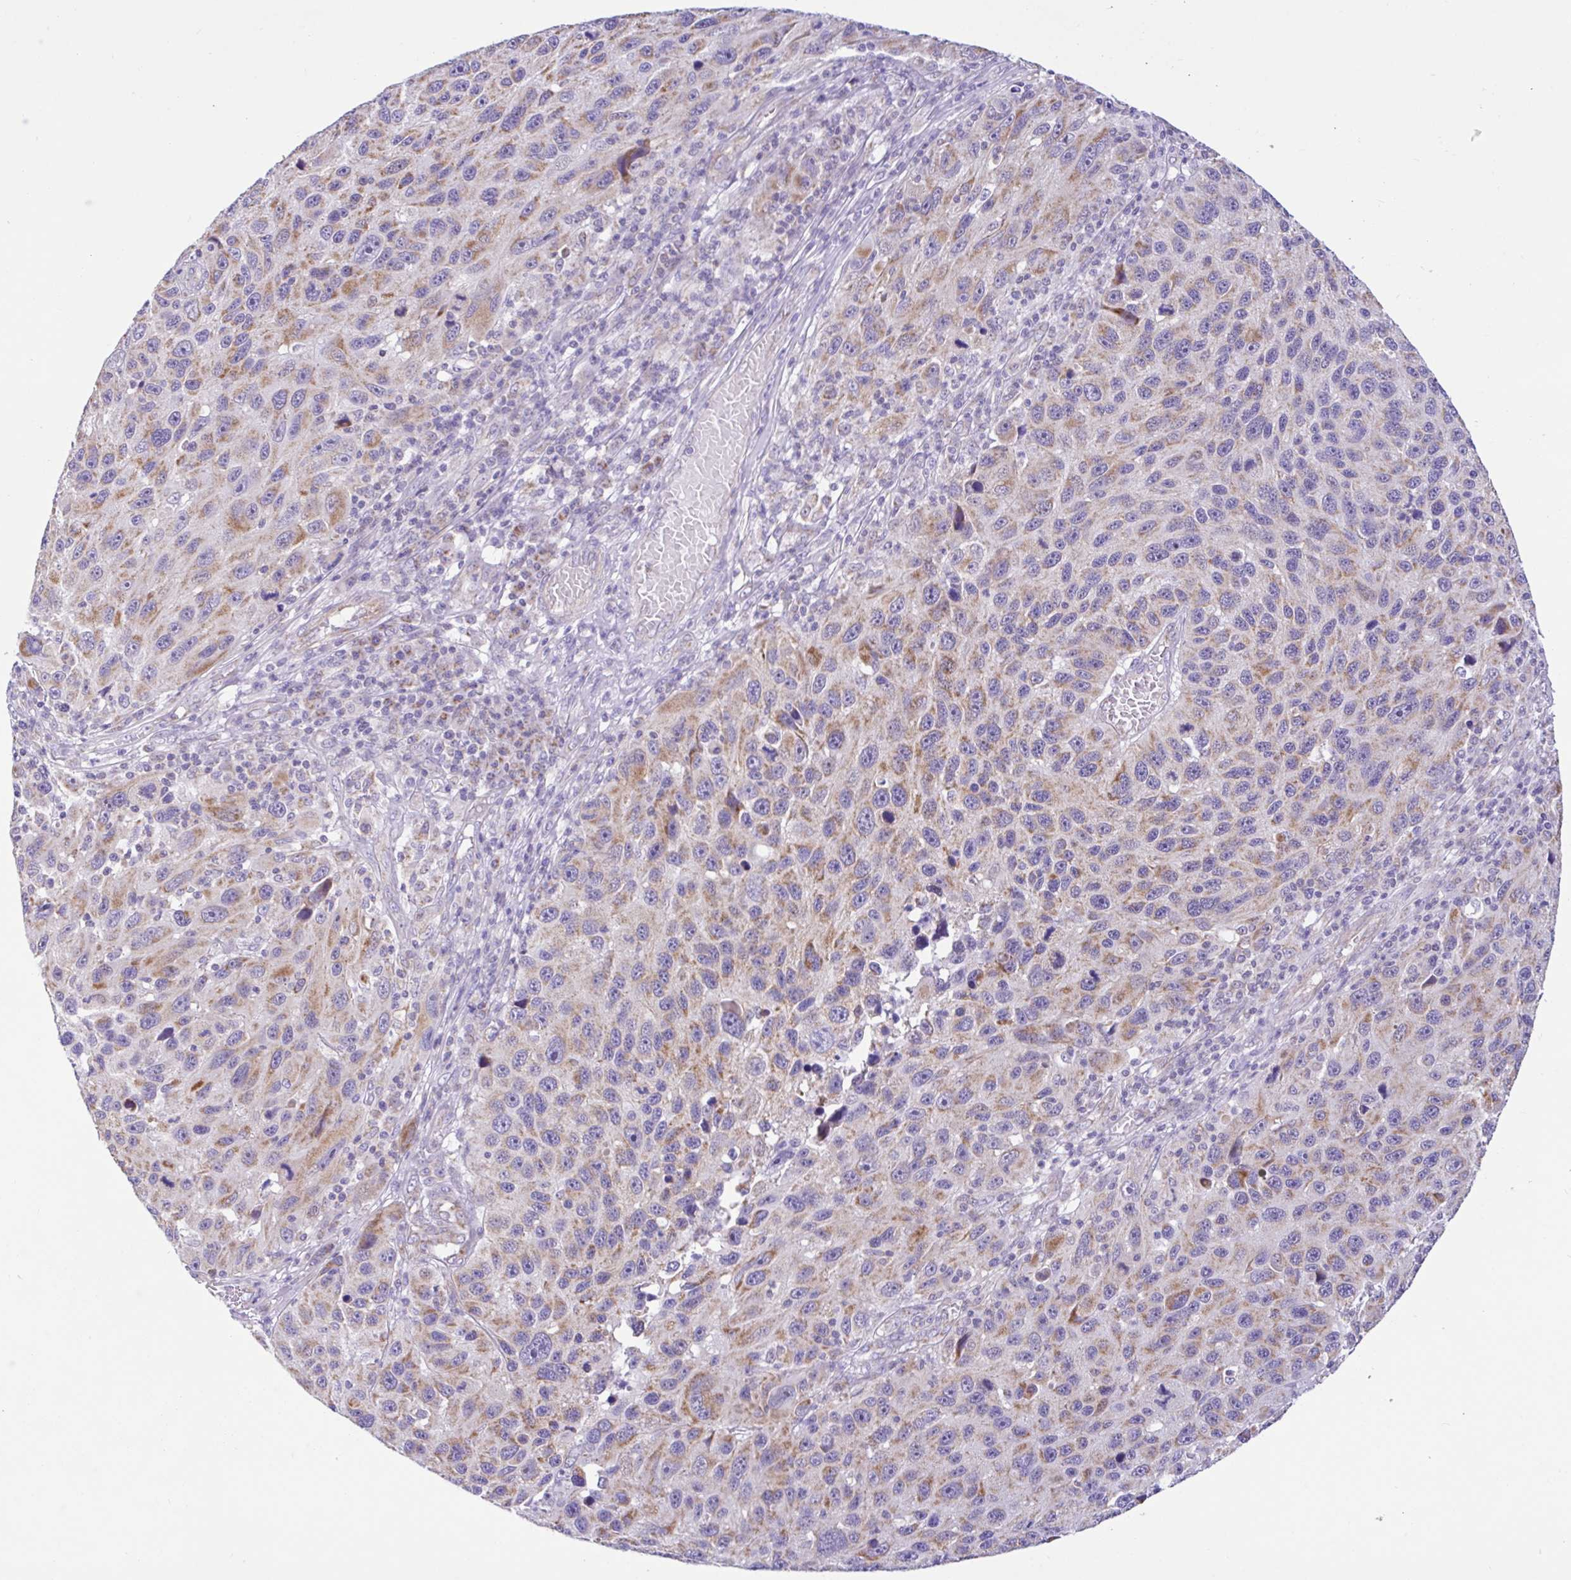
{"staining": {"intensity": "moderate", "quantity": "25%-75%", "location": "cytoplasmic/membranous"}, "tissue": "melanoma", "cell_type": "Tumor cells", "image_type": "cancer", "snomed": [{"axis": "morphology", "description": "Malignant melanoma, NOS"}, {"axis": "topography", "description": "Skin"}], "caption": "Human malignant melanoma stained for a protein (brown) reveals moderate cytoplasmic/membranous positive positivity in about 25%-75% of tumor cells.", "gene": "NDUFS2", "patient": {"sex": "male", "age": 53}}